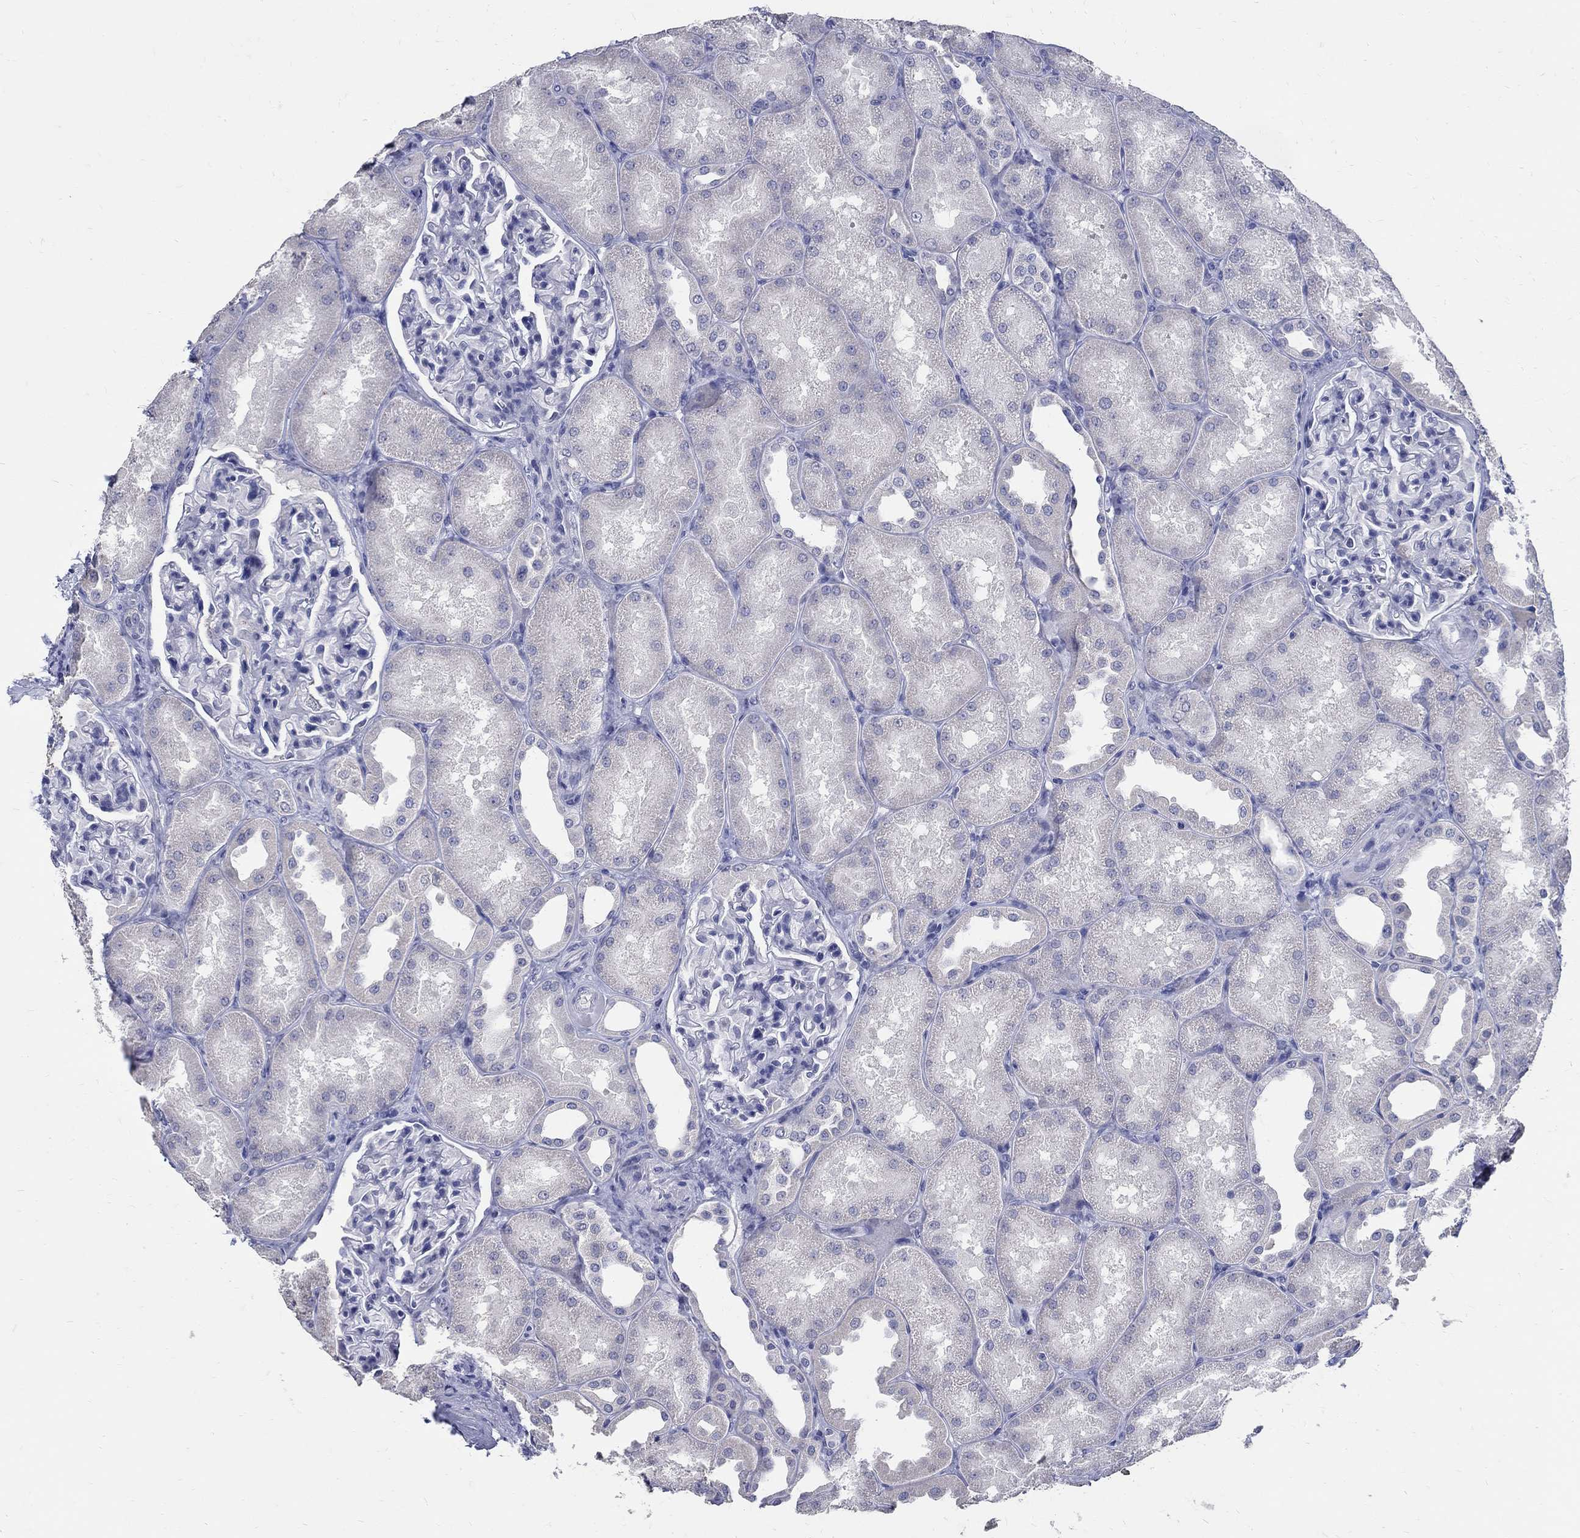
{"staining": {"intensity": "negative", "quantity": "none", "location": "none"}, "tissue": "kidney", "cell_type": "Cells in glomeruli", "image_type": "normal", "snomed": [{"axis": "morphology", "description": "Normal tissue, NOS"}, {"axis": "topography", "description": "Kidney"}], "caption": "Immunohistochemistry (IHC) micrograph of unremarkable human kidney stained for a protein (brown), which exhibits no positivity in cells in glomeruli.", "gene": "SOX2", "patient": {"sex": "male", "age": 61}}